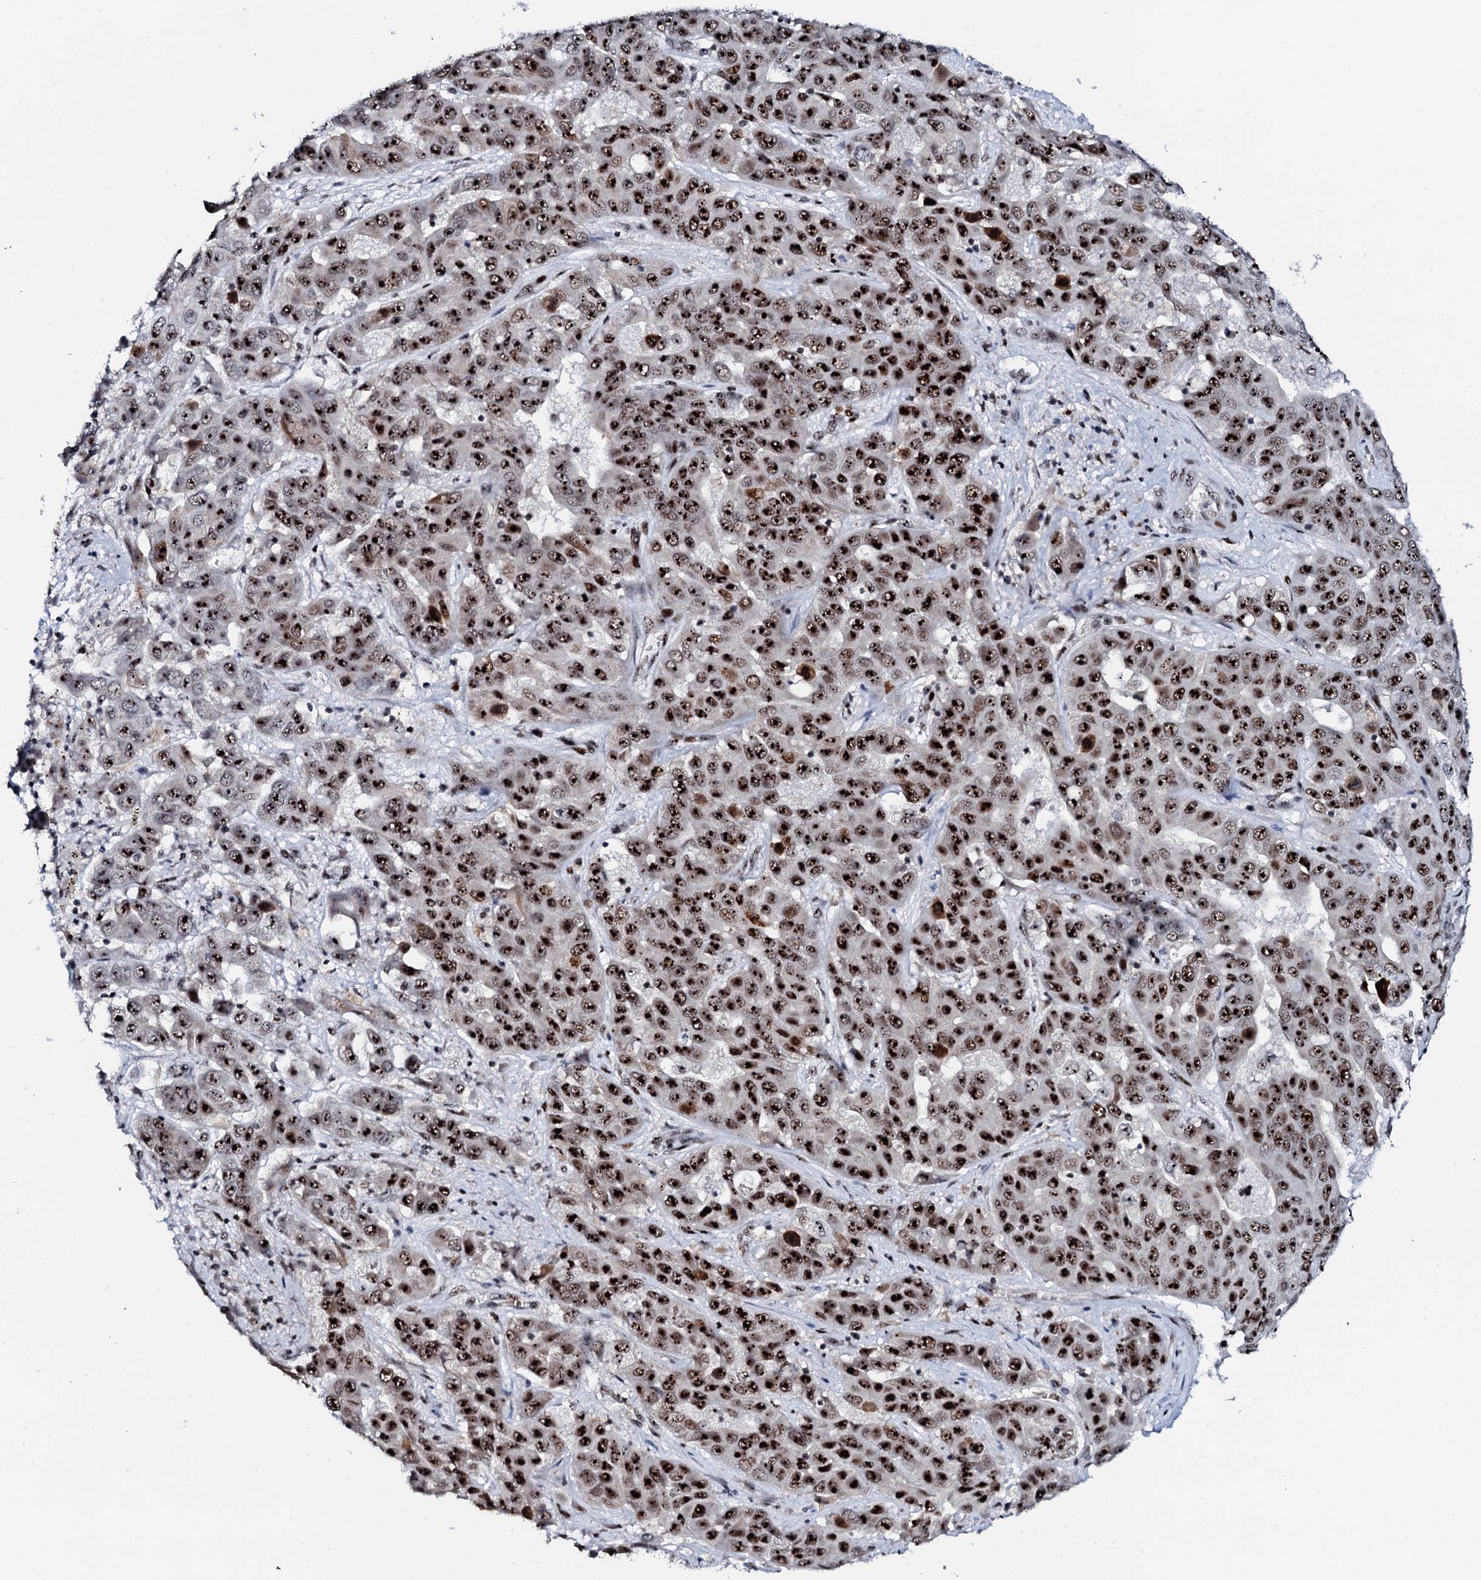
{"staining": {"intensity": "strong", "quantity": ">75%", "location": "nuclear"}, "tissue": "liver cancer", "cell_type": "Tumor cells", "image_type": "cancer", "snomed": [{"axis": "morphology", "description": "Cholangiocarcinoma"}, {"axis": "topography", "description": "Liver"}], "caption": "Human liver cholangiocarcinoma stained with a protein marker shows strong staining in tumor cells.", "gene": "NEUROG3", "patient": {"sex": "female", "age": 52}}